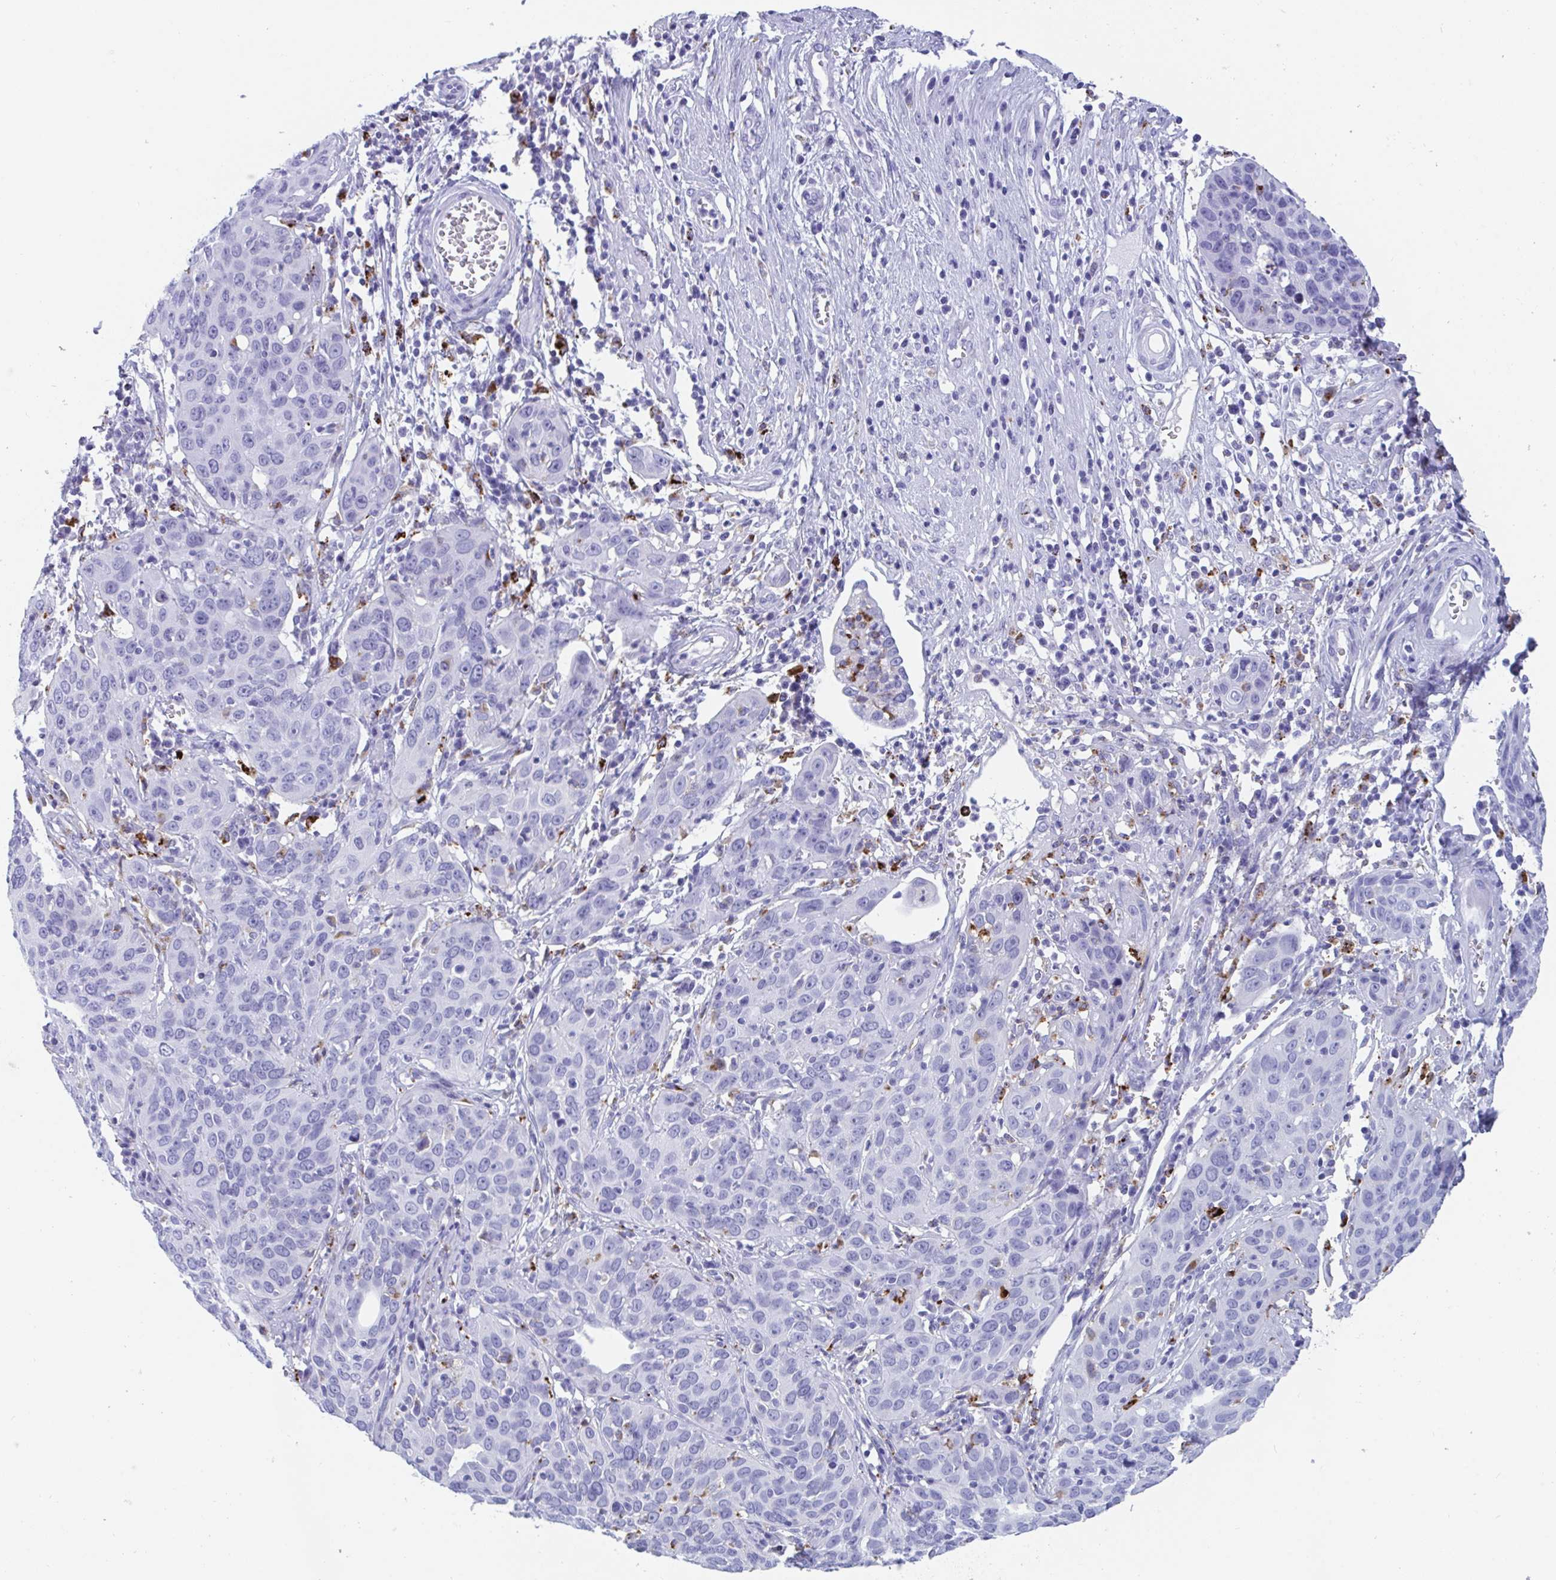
{"staining": {"intensity": "negative", "quantity": "none", "location": "none"}, "tissue": "cervical cancer", "cell_type": "Tumor cells", "image_type": "cancer", "snomed": [{"axis": "morphology", "description": "Squamous cell carcinoma, NOS"}, {"axis": "topography", "description": "Cervix"}], "caption": "High power microscopy image of an immunohistochemistry (IHC) histopathology image of cervical cancer (squamous cell carcinoma), revealing no significant positivity in tumor cells.", "gene": "CPVL", "patient": {"sex": "female", "age": 36}}